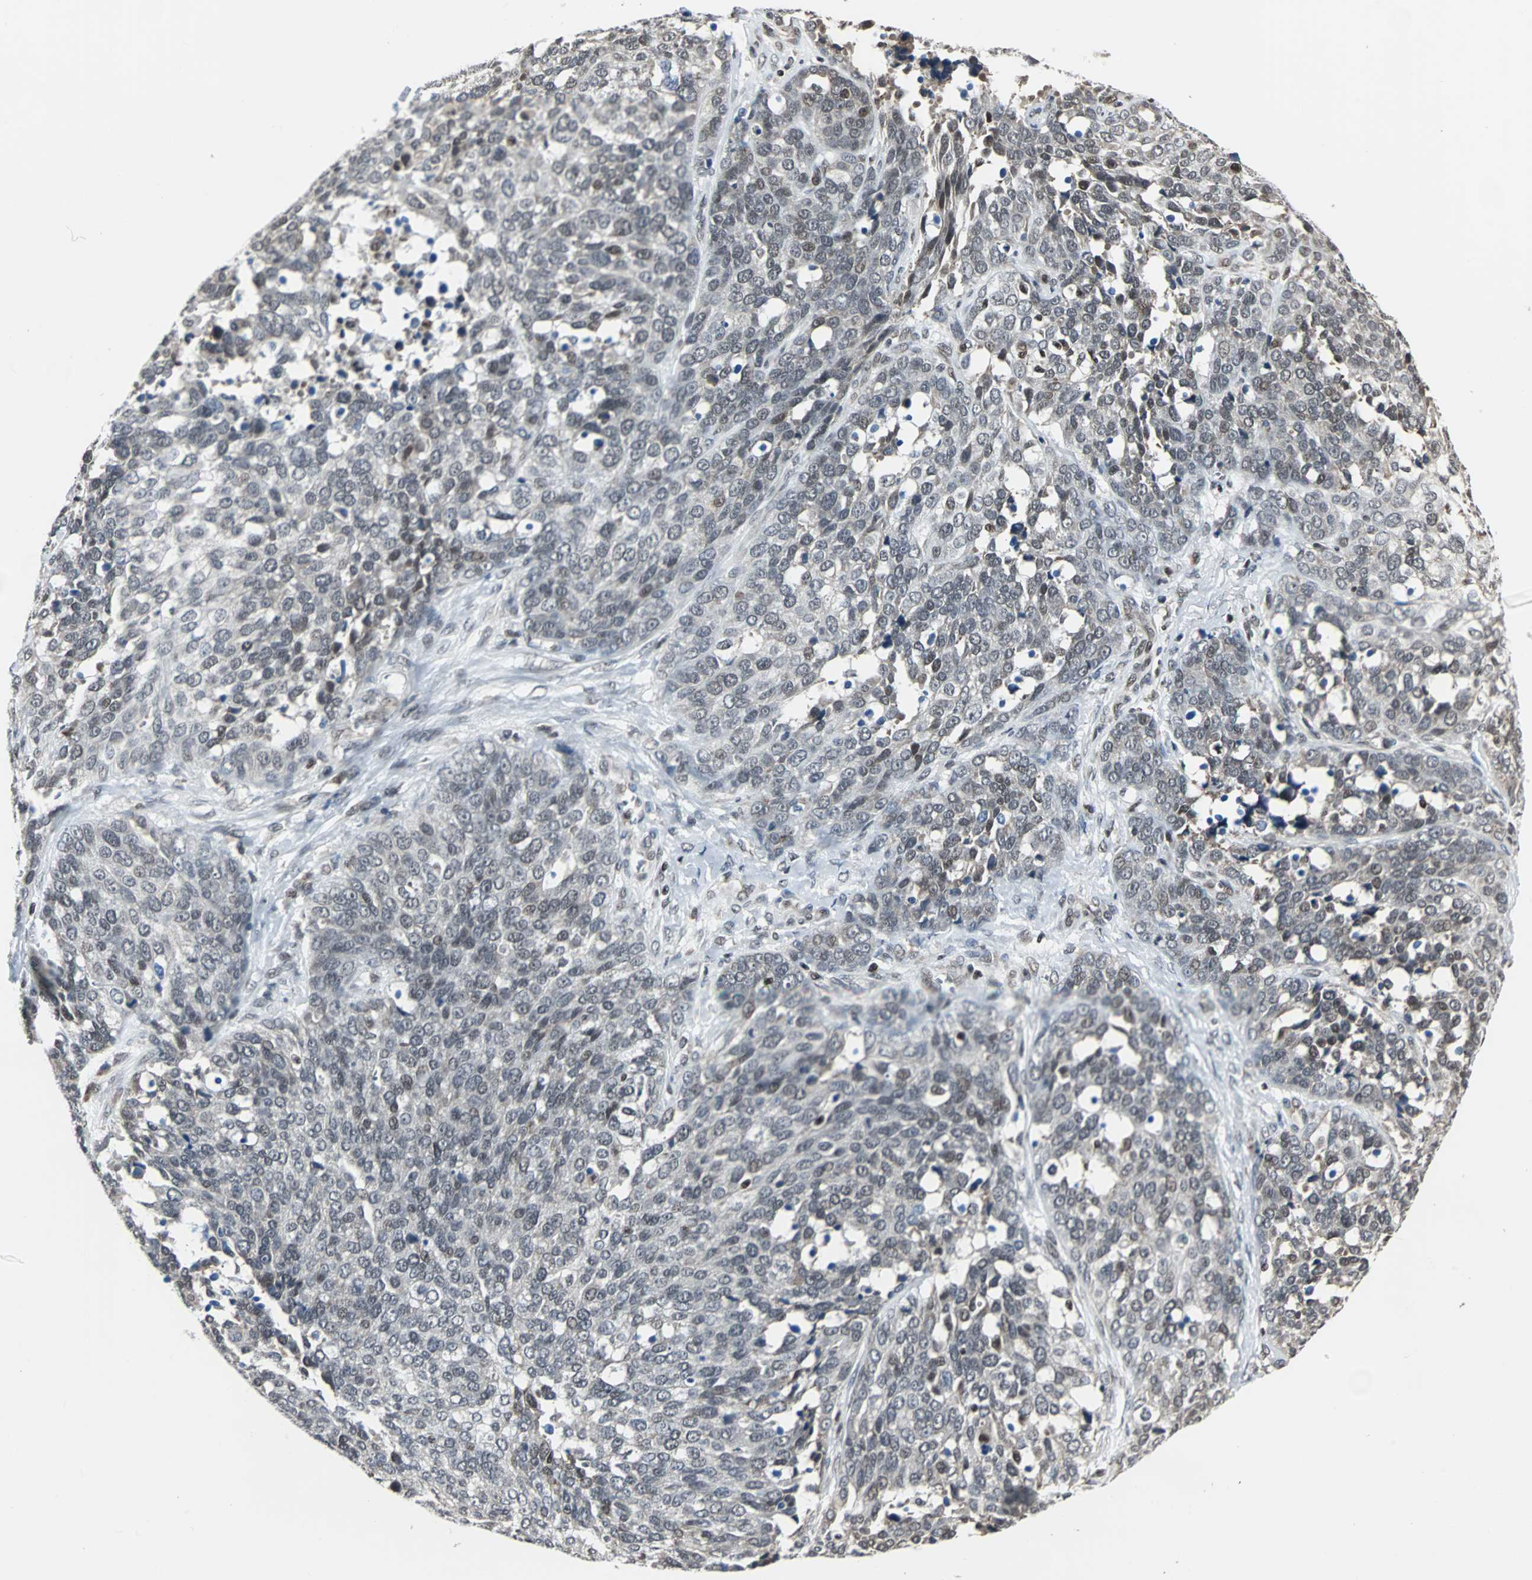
{"staining": {"intensity": "weak", "quantity": ">75%", "location": "nuclear"}, "tissue": "ovarian cancer", "cell_type": "Tumor cells", "image_type": "cancer", "snomed": [{"axis": "morphology", "description": "Cystadenocarcinoma, serous, NOS"}, {"axis": "topography", "description": "Ovary"}], "caption": "Immunohistochemical staining of human ovarian serous cystadenocarcinoma demonstrates weak nuclear protein staining in about >75% of tumor cells.", "gene": "TERF2IP", "patient": {"sex": "female", "age": 44}}